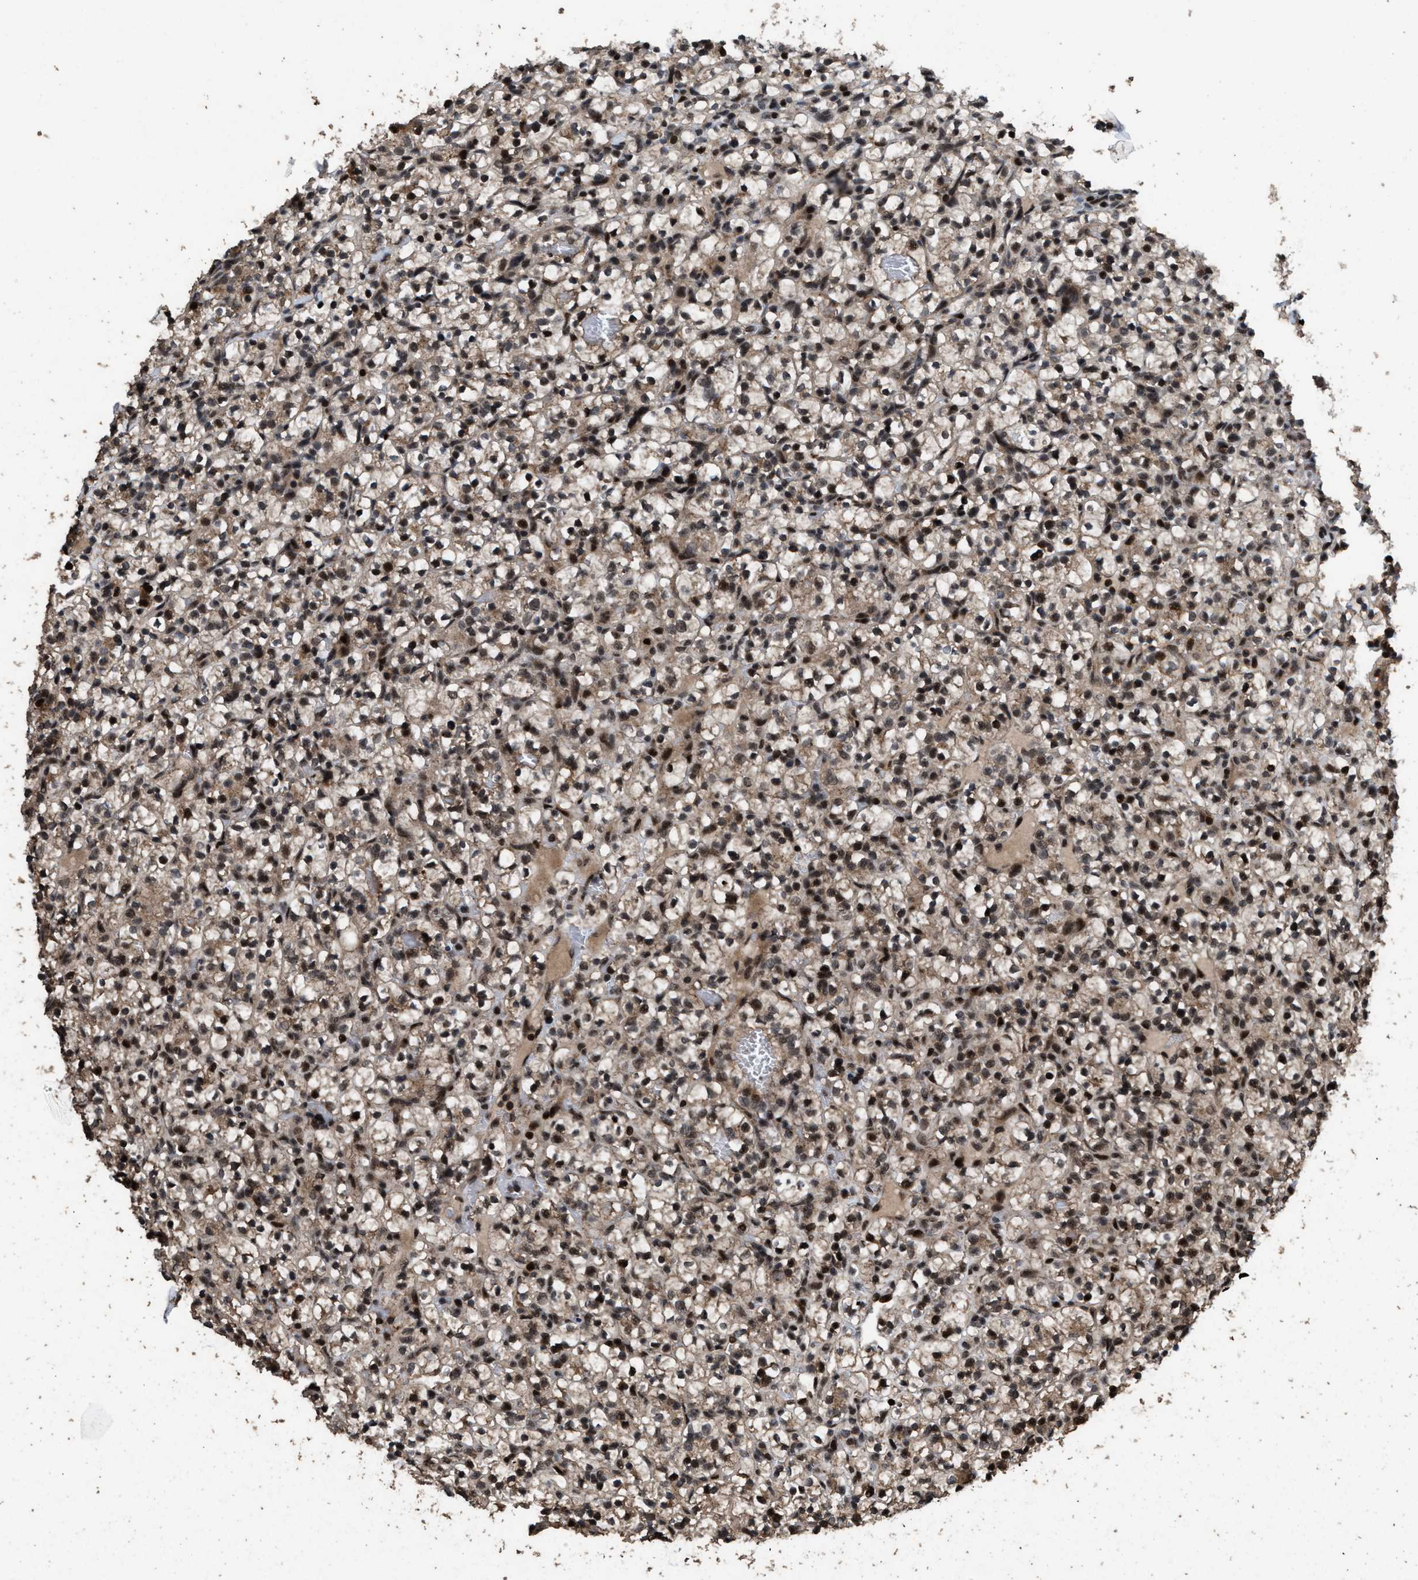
{"staining": {"intensity": "moderate", "quantity": ">75%", "location": "cytoplasmic/membranous,nuclear"}, "tissue": "renal cancer", "cell_type": "Tumor cells", "image_type": "cancer", "snomed": [{"axis": "morphology", "description": "Adenocarcinoma, NOS"}, {"axis": "topography", "description": "Kidney"}], "caption": "A brown stain shows moderate cytoplasmic/membranous and nuclear expression of a protein in renal cancer tumor cells. Ihc stains the protein of interest in brown and the nuclei are stained blue.", "gene": "HAUS6", "patient": {"sex": "female", "age": 57}}